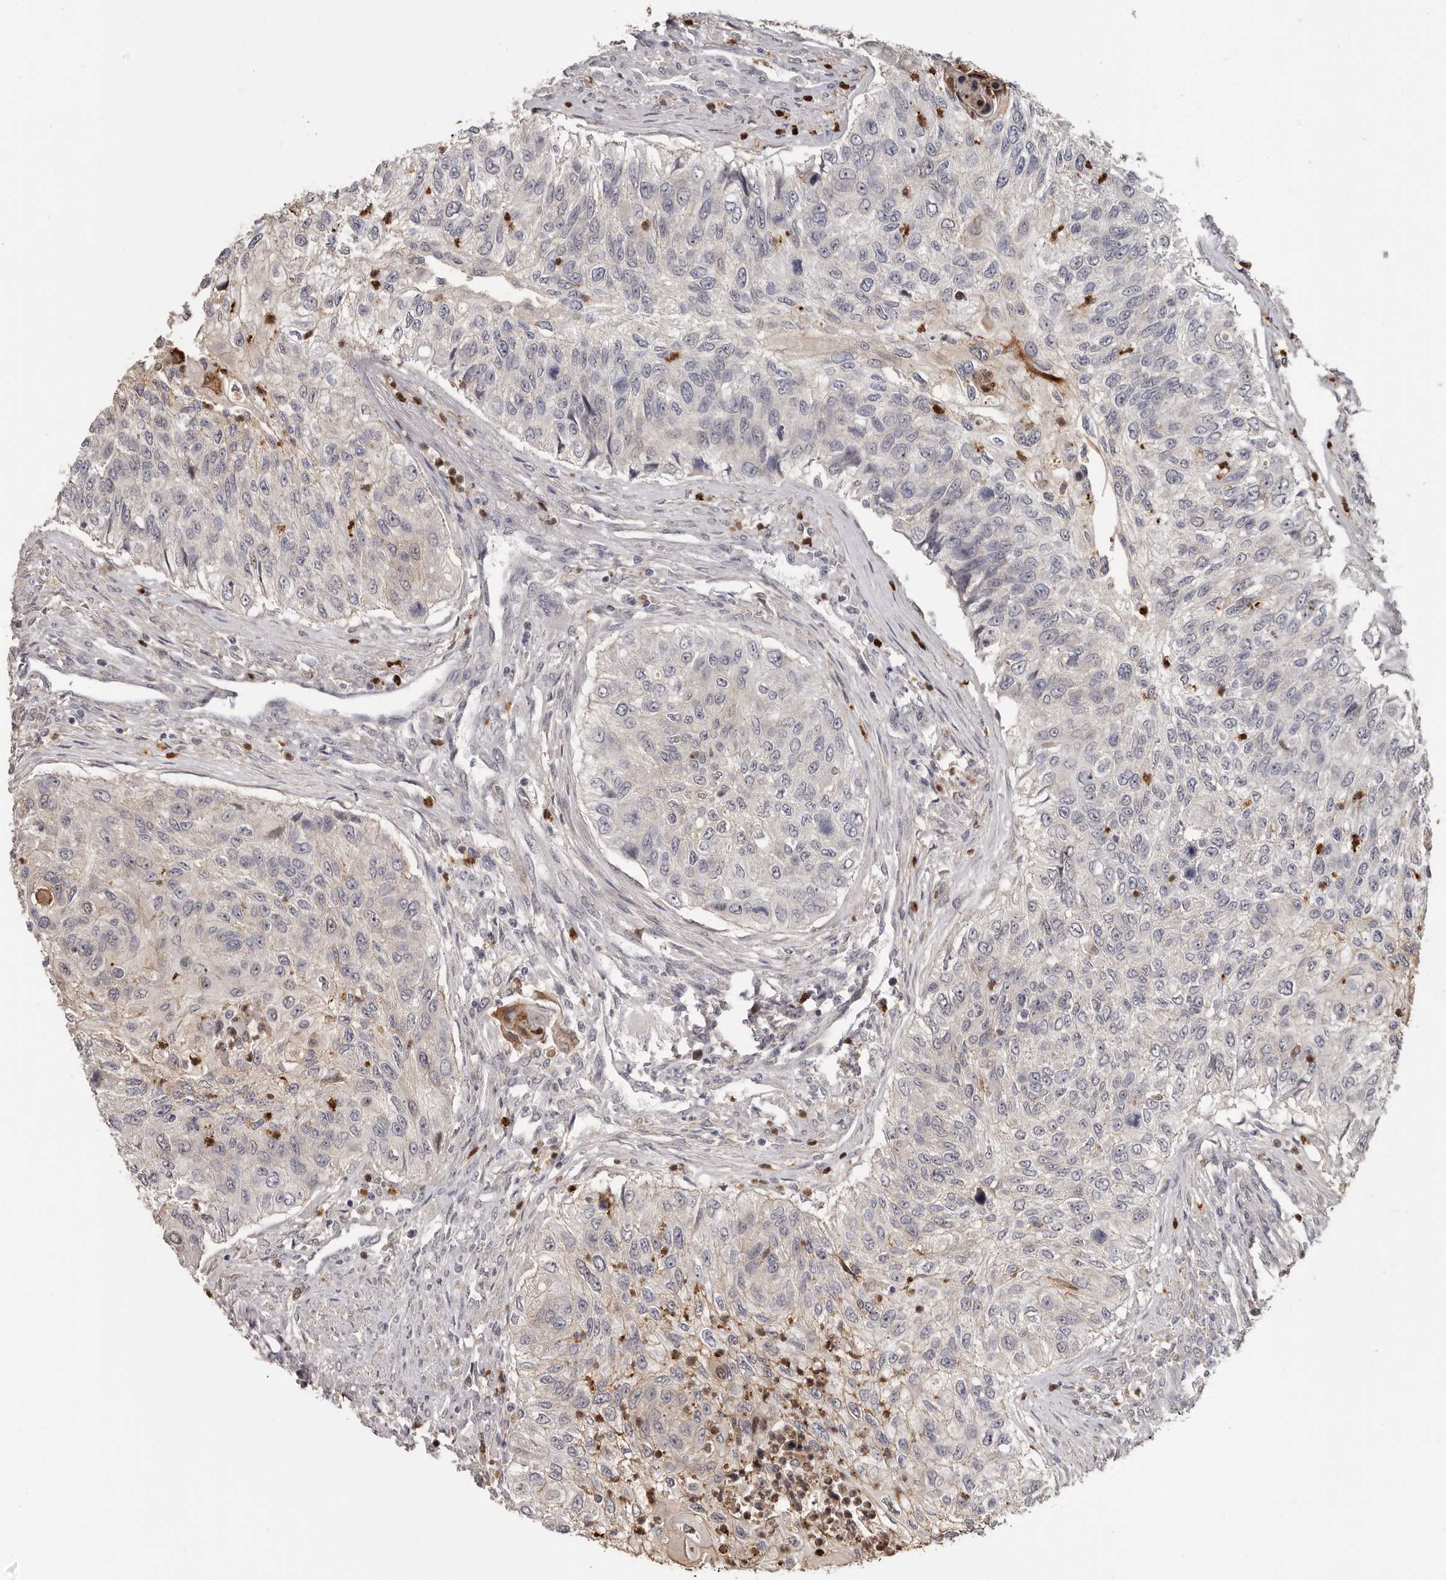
{"staining": {"intensity": "negative", "quantity": "none", "location": "none"}, "tissue": "urothelial cancer", "cell_type": "Tumor cells", "image_type": "cancer", "snomed": [{"axis": "morphology", "description": "Urothelial carcinoma, High grade"}, {"axis": "topography", "description": "Urinary bladder"}], "caption": "IHC photomicrograph of neoplastic tissue: human urothelial cancer stained with DAB displays no significant protein staining in tumor cells. (Immunohistochemistry, brightfield microscopy, high magnification).", "gene": "GPR157", "patient": {"sex": "female", "age": 60}}